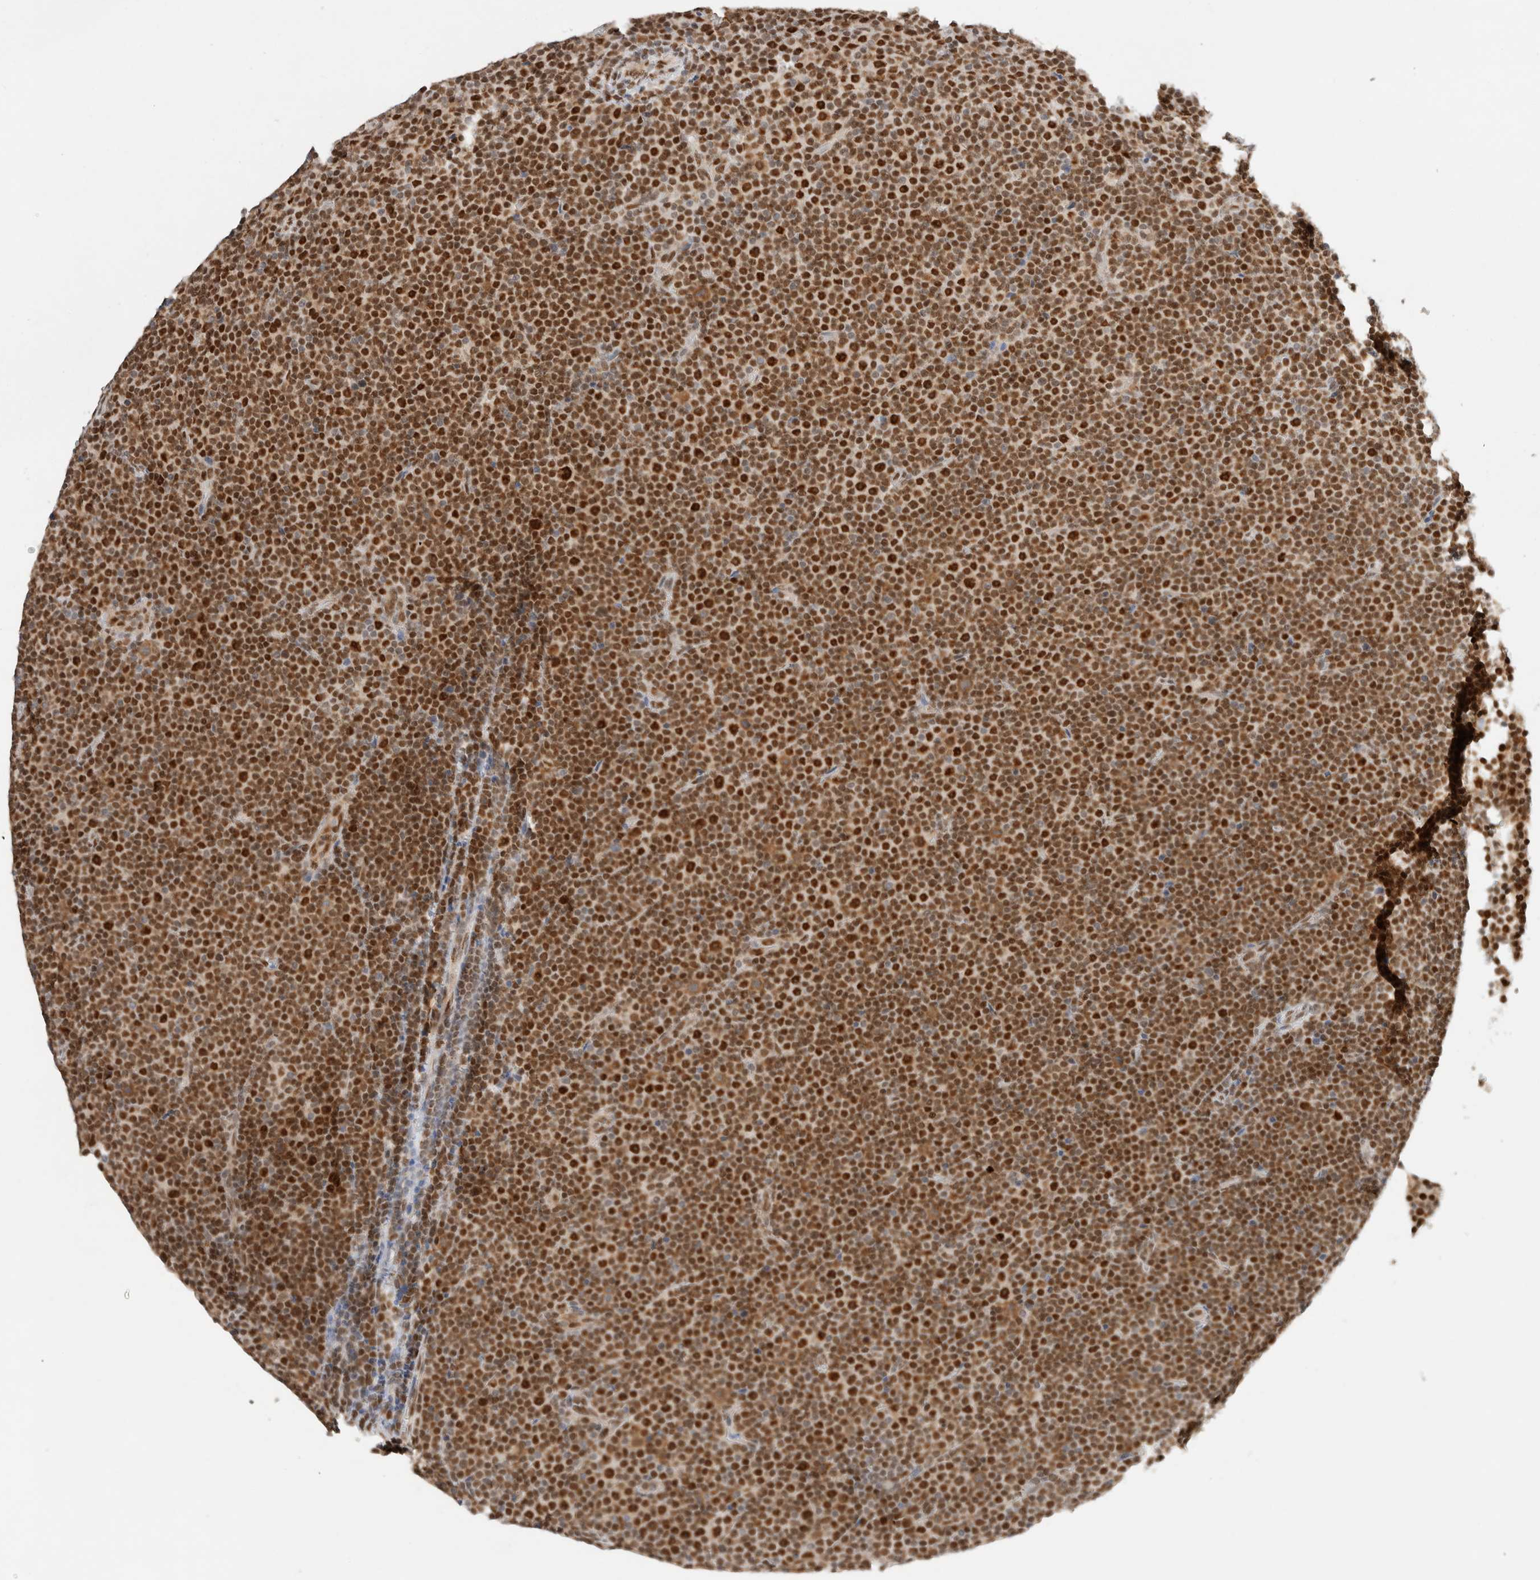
{"staining": {"intensity": "strong", "quantity": ">75%", "location": "nuclear"}, "tissue": "lymphoma", "cell_type": "Tumor cells", "image_type": "cancer", "snomed": [{"axis": "morphology", "description": "Malignant lymphoma, non-Hodgkin's type, Low grade"}, {"axis": "topography", "description": "Lymph node"}], "caption": "Protein analysis of malignant lymphoma, non-Hodgkin's type (low-grade) tissue reveals strong nuclear expression in approximately >75% of tumor cells. The protein is stained brown, and the nuclei are stained in blue (DAB IHC with brightfield microscopy, high magnification).", "gene": "GTF2I", "patient": {"sex": "female", "age": 67}}